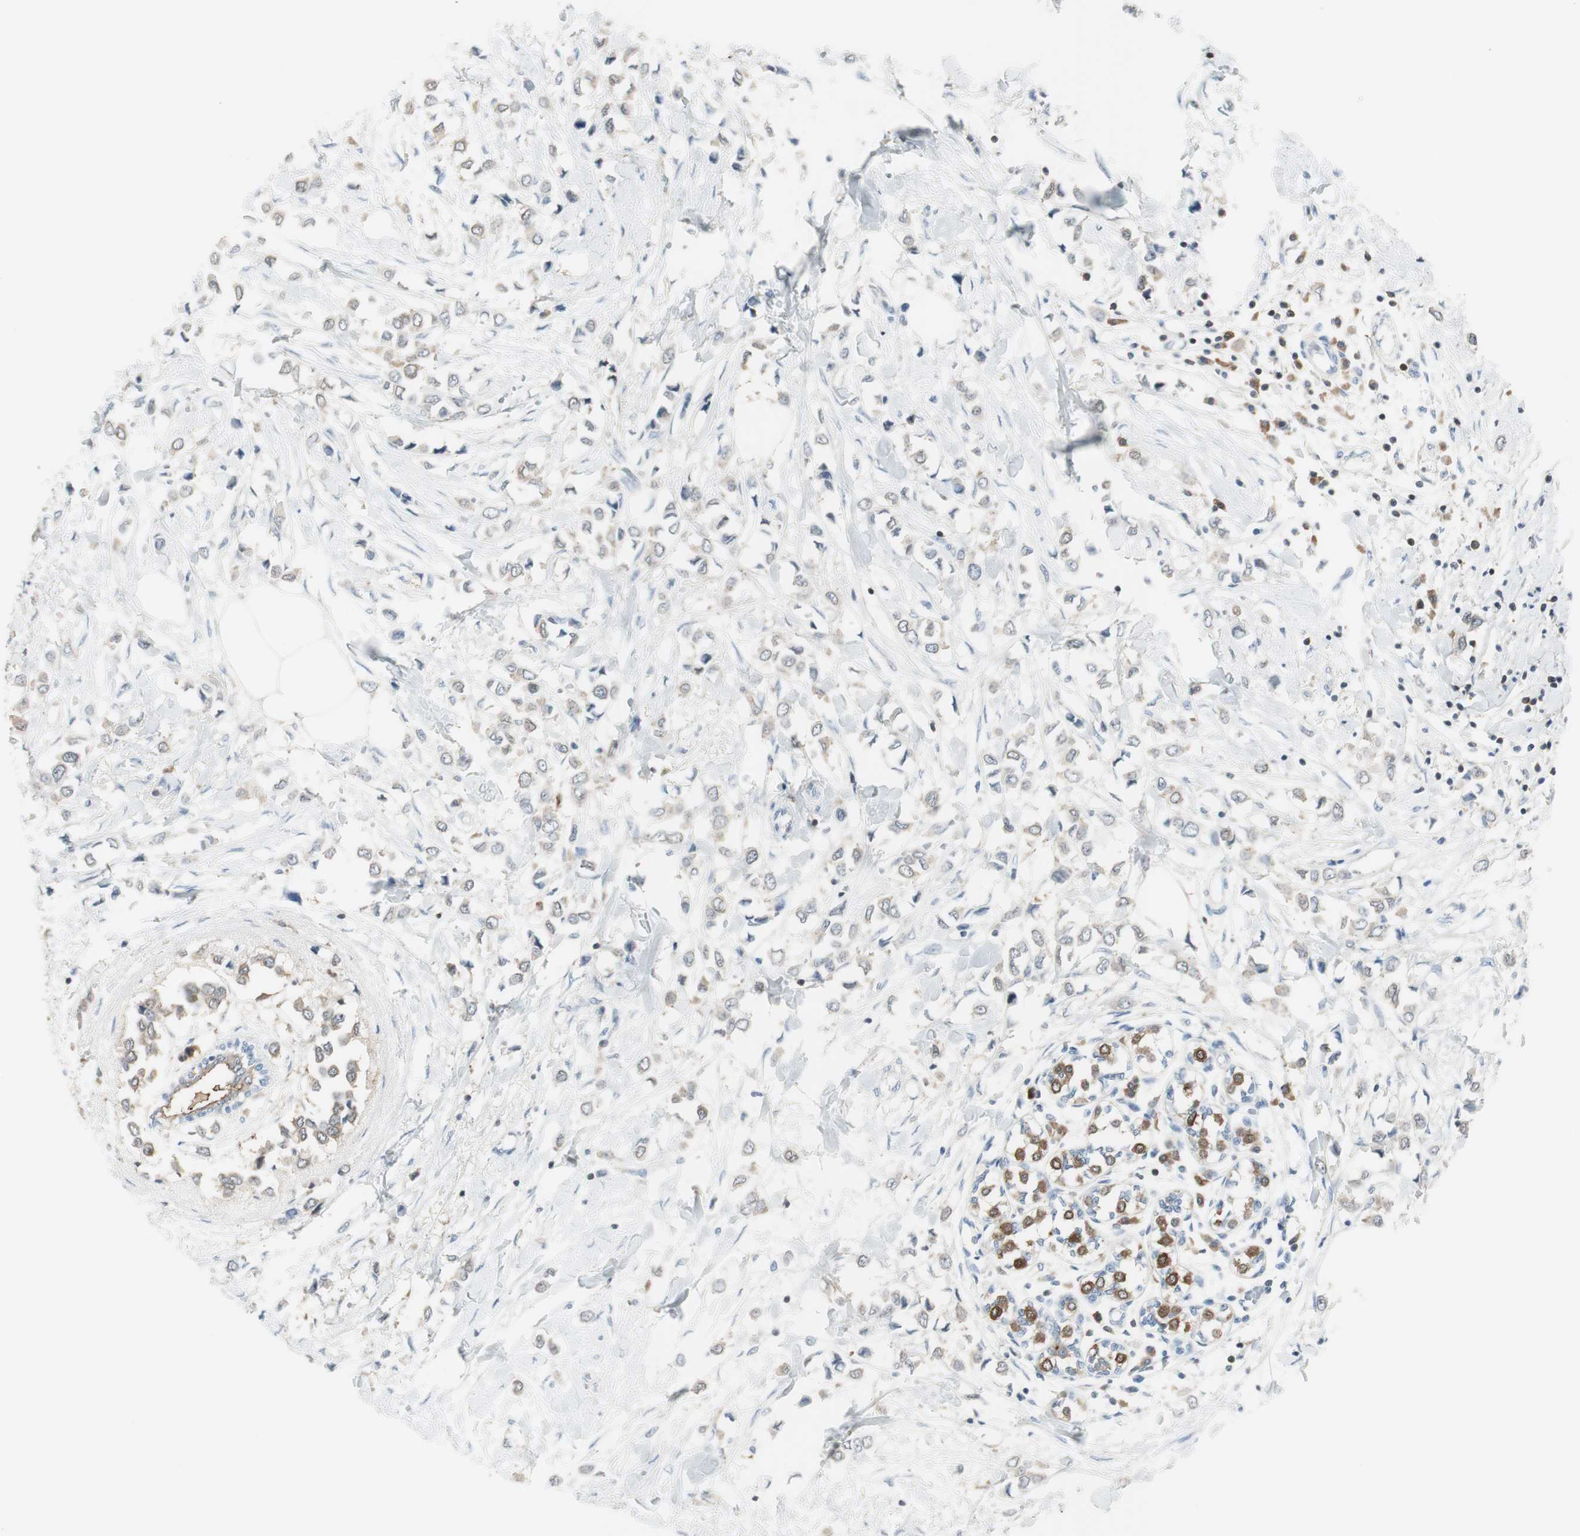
{"staining": {"intensity": "weak", "quantity": "25%-75%", "location": "cytoplasmic/membranous"}, "tissue": "breast cancer", "cell_type": "Tumor cells", "image_type": "cancer", "snomed": [{"axis": "morphology", "description": "Lobular carcinoma"}, {"axis": "topography", "description": "Breast"}], "caption": "High-magnification brightfield microscopy of lobular carcinoma (breast) stained with DAB (3,3'-diaminobenzidine) (brown) and counterstained with hematoxylin (blue). tumor cells exhibit weak cytoplasmic/membranous positivity is appreciated in about25%-75% of cells. The protein is shown in brown color, while the nuclei are stained blue.", "gene": "SLC9A3R1", "patient": {"sex": "female", "age": 51}}